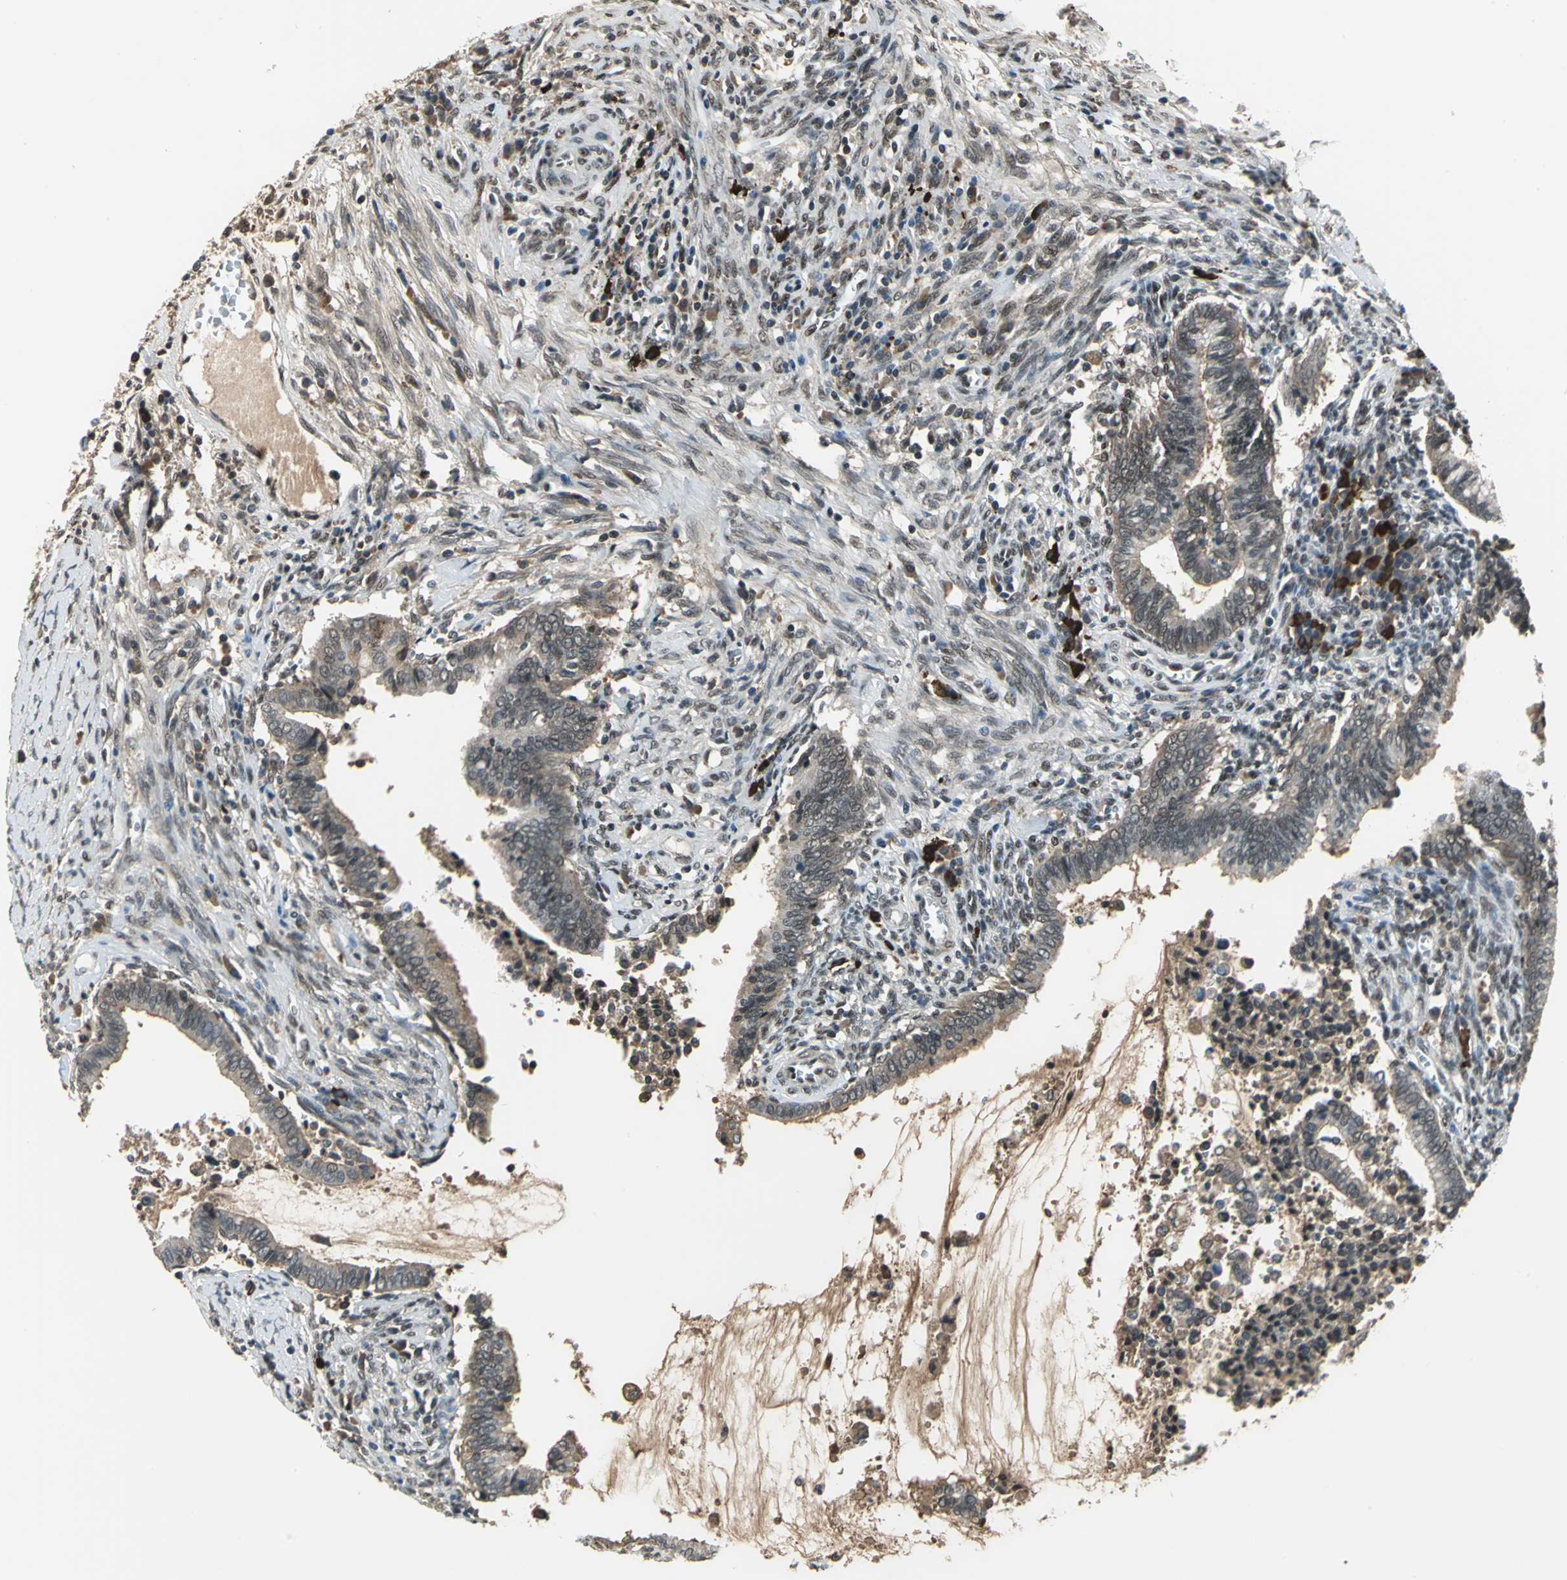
{"staining": {"intensity": "weak", "quantity": "25%-75%", "location": "cytoplasmic/membranous,nuclear"}, "tissue": "cervical cancer", "cell_type": "Tumor cells", "image_type": "cancer", "snomed": [{"axis": "morphology", "description": "Adenocarcinoma, NOS"}, {"axis": "topography", "description": "Cervix"}], "caption": "The micrograph demonstrates staining of adenocarcinoma (cervical), revealing weak cytoplasmic/membranous and nuclear protein staining (brown color) within tumor cells.", "gene": "ELF2", "patient": {"sex": "female", "age": 44}}